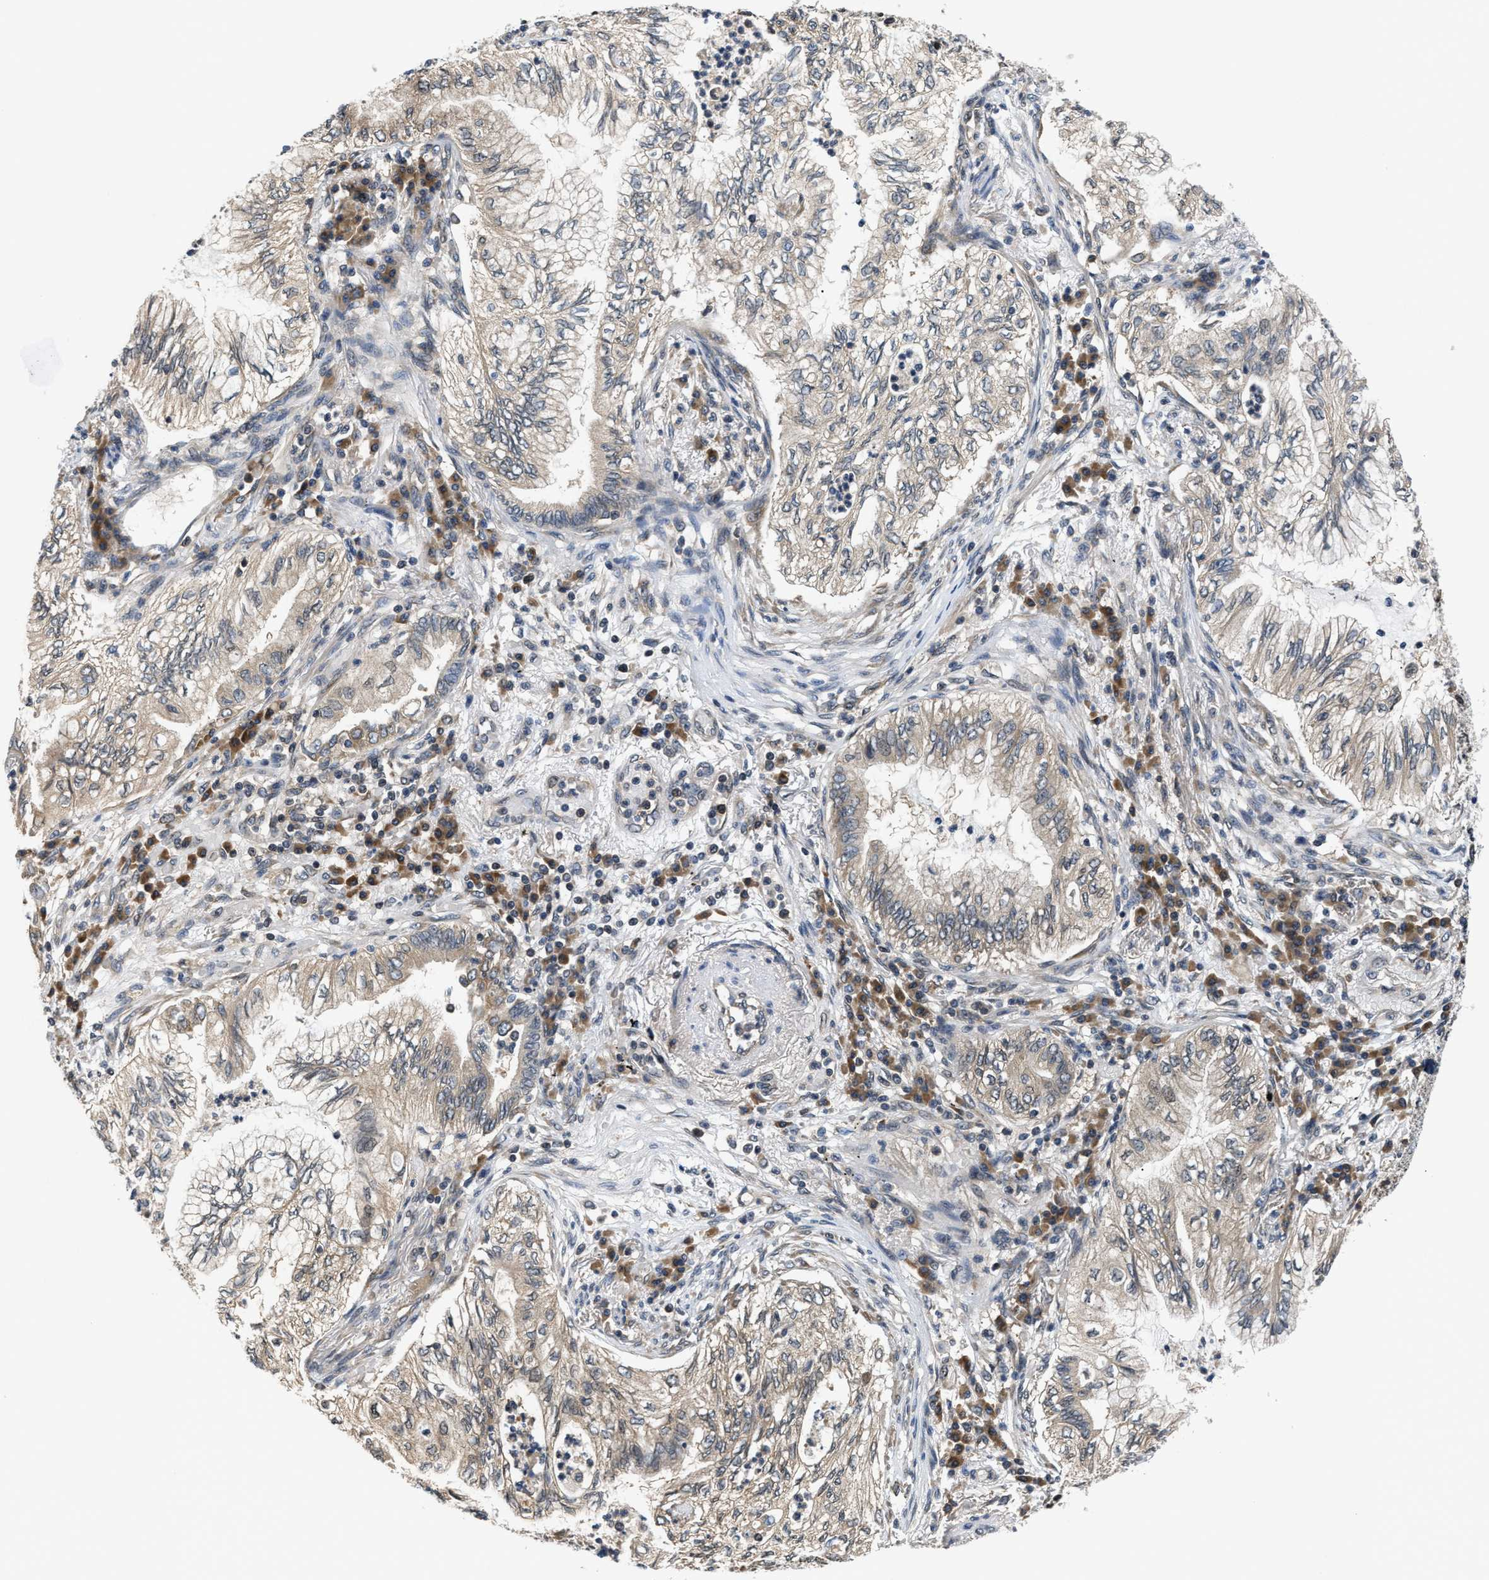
{"staining": {"intensity": "weak", "quantity": "25%-75%", "location": "cytoplasmic/membranous"}, "tissue": "lung cancer", "cell_type": "Tumor cells", "image_type": "cancer", "snomed": [{"axis": "morphology", "description": "Normal tissue, NOS"}, {"axis": "morphology", "description": "Adenocarcinoma, NOS"}, {"axis": "topography", "description": "Bronchus"}, {"axis": "topography", "description": "Lung"}], "caption": "Protein staining of adenocarcinoma (lung) tissue reveals weak cytoplasmic/membranous positivity in approximately 25%-75% of tumor cells.", "gene": "RAB29", "patient": {"sex": "female", "age": 70}}